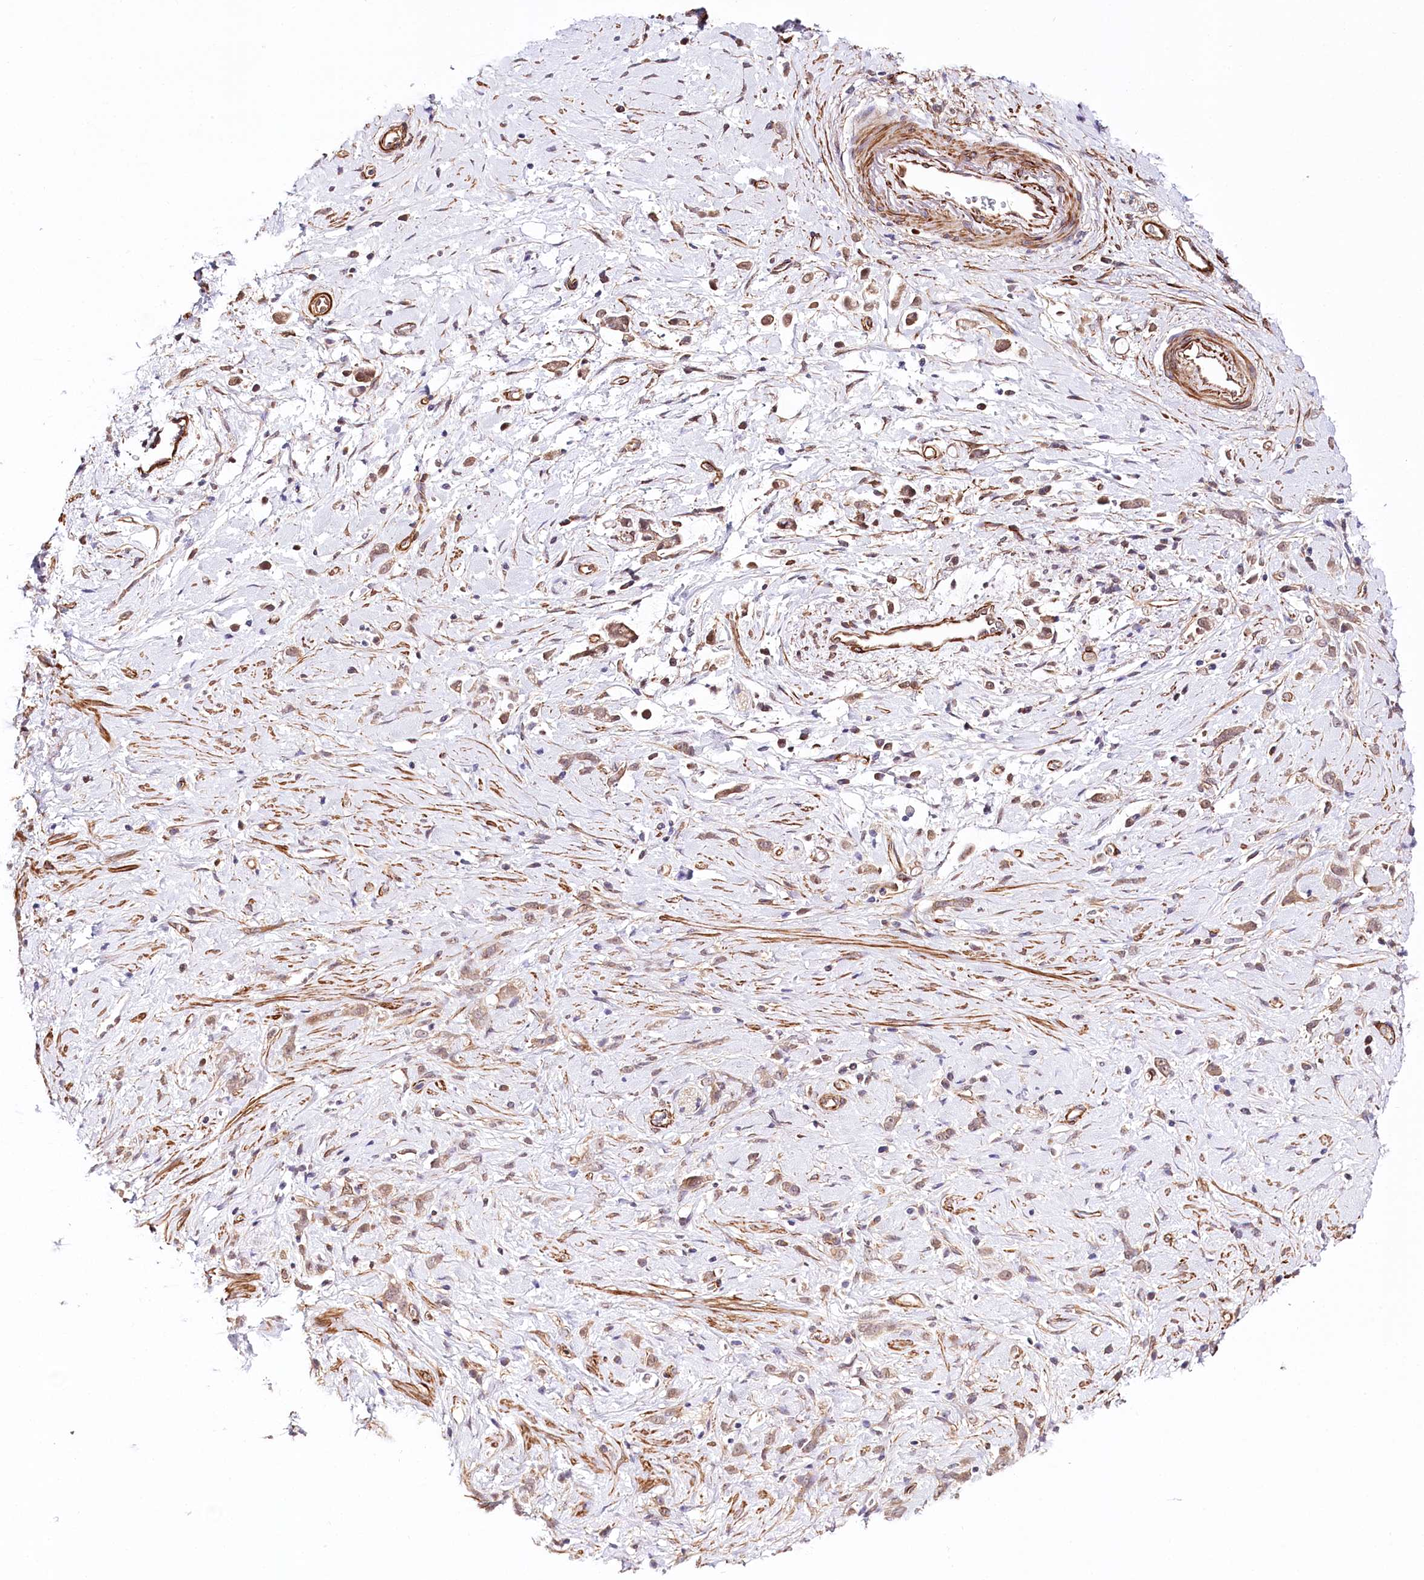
{"staining": {"intensity": "weak", "quantity": "25%-75%", "location": "cytoplasmic/membranous,nuclear"}, "tissue": "stomach cancer", "cell_type": "Tumor cells", "image_type": "cancer", "snomed": [{"axis": "morphology", "description": "Adenocarcinoma, NOS"}, {"axis": "topography", "description": "Stomach"}], "caption": "Immunohistochemistry (IHC) of stomach cancer (adenocarcinoma) displays low levels of weak cytoplasmic/membranous and nuclear expression in about 25%-75% of tumor cells.", "gene": "PPP2R5B", "patient": {"sex": "female", "age": 60}}